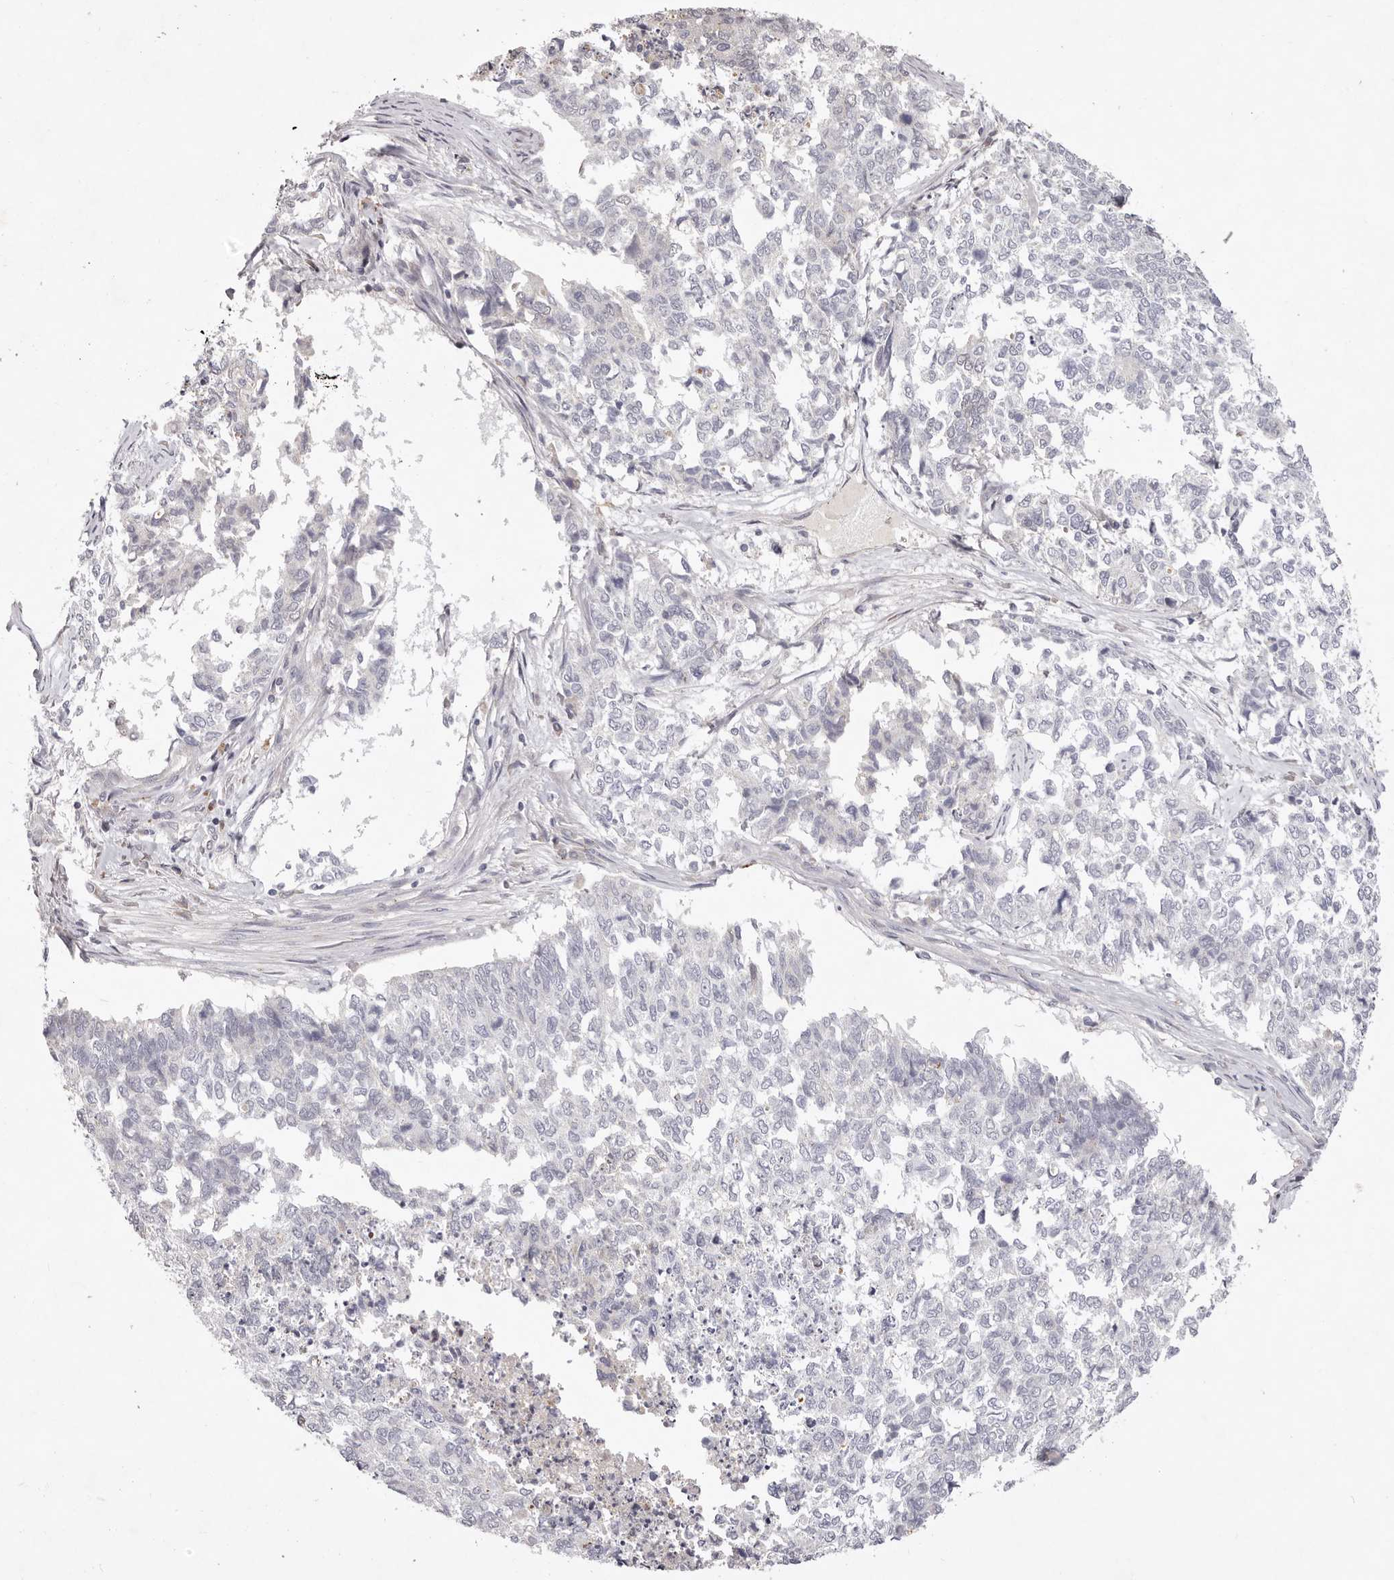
{"staining": {"intensity": "negative", "quantity": "none", "location": "none"}, "tissue": "cervical cancer", "cell_type": "Tumor cells", "image_type": "cancer", "snomed": [{"axis": "morphology", "description": "Squamous cell carcinoma, NOS"}, {"axis": "topography", "description": "Cervix"}], "caption": "Image shows no significant protein staining in tumor cells of cervical squamous cell carcinoma.", "gene": "GARNL3", "patient": {"sex": "female", "age": 63}}